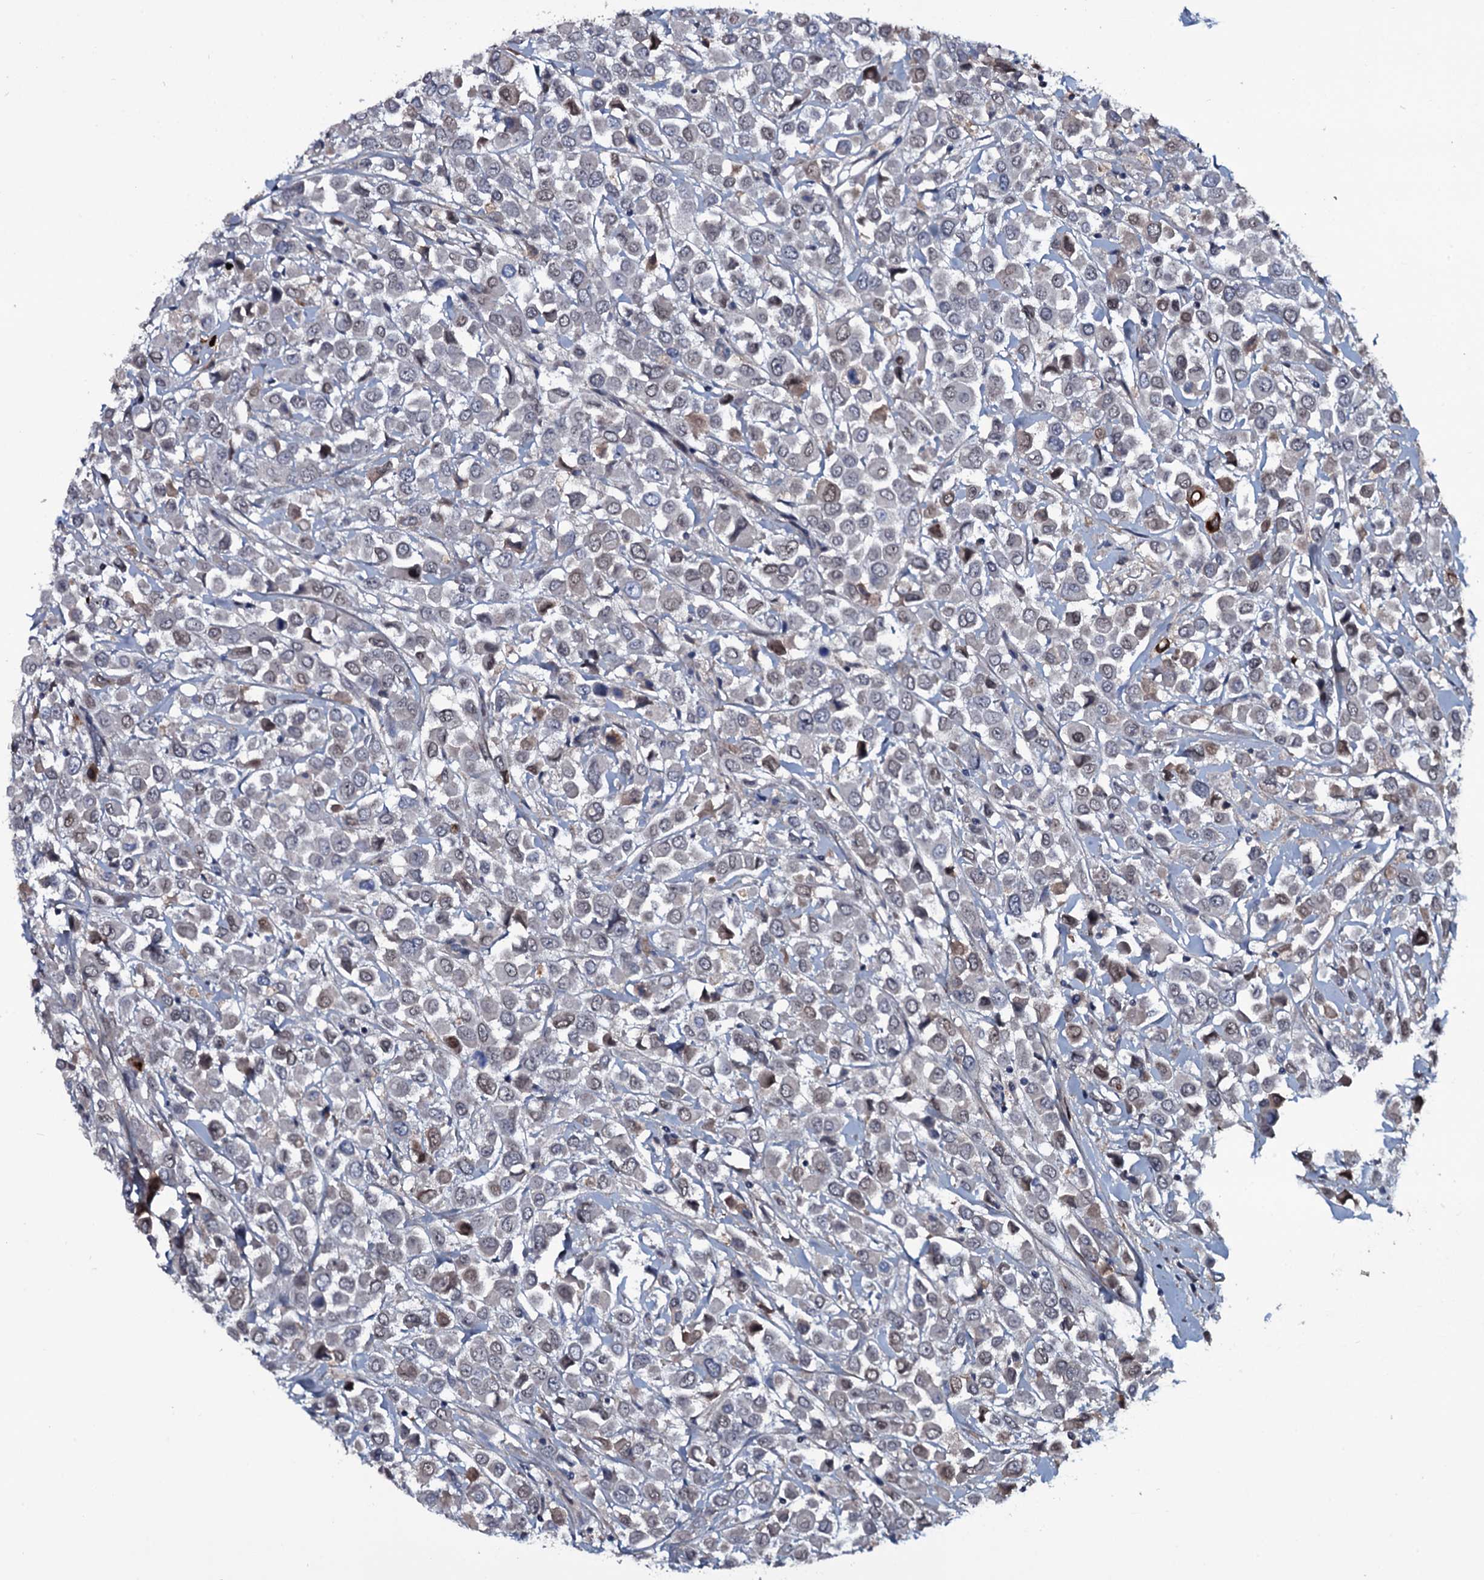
{"staining": {"intensity": "weak", "quantity": "25%-75%", "location": "nuclear"}, "tissue": "breast cancer", "cell_type": "Tumor cells", "image_type": "cancer", "snomed": [{"axis": "morphology", "description": "Duct carcinoma"}, {"axis": "topography", "description": "Breast"}], "caption": "Protein expression analysis of human breast intraductal carcinoma reveals weak nuclear staining in about 25%-75% of tumor cells.", "gene": "LYG2", "patient": {"sex": "female", "age": 61}}